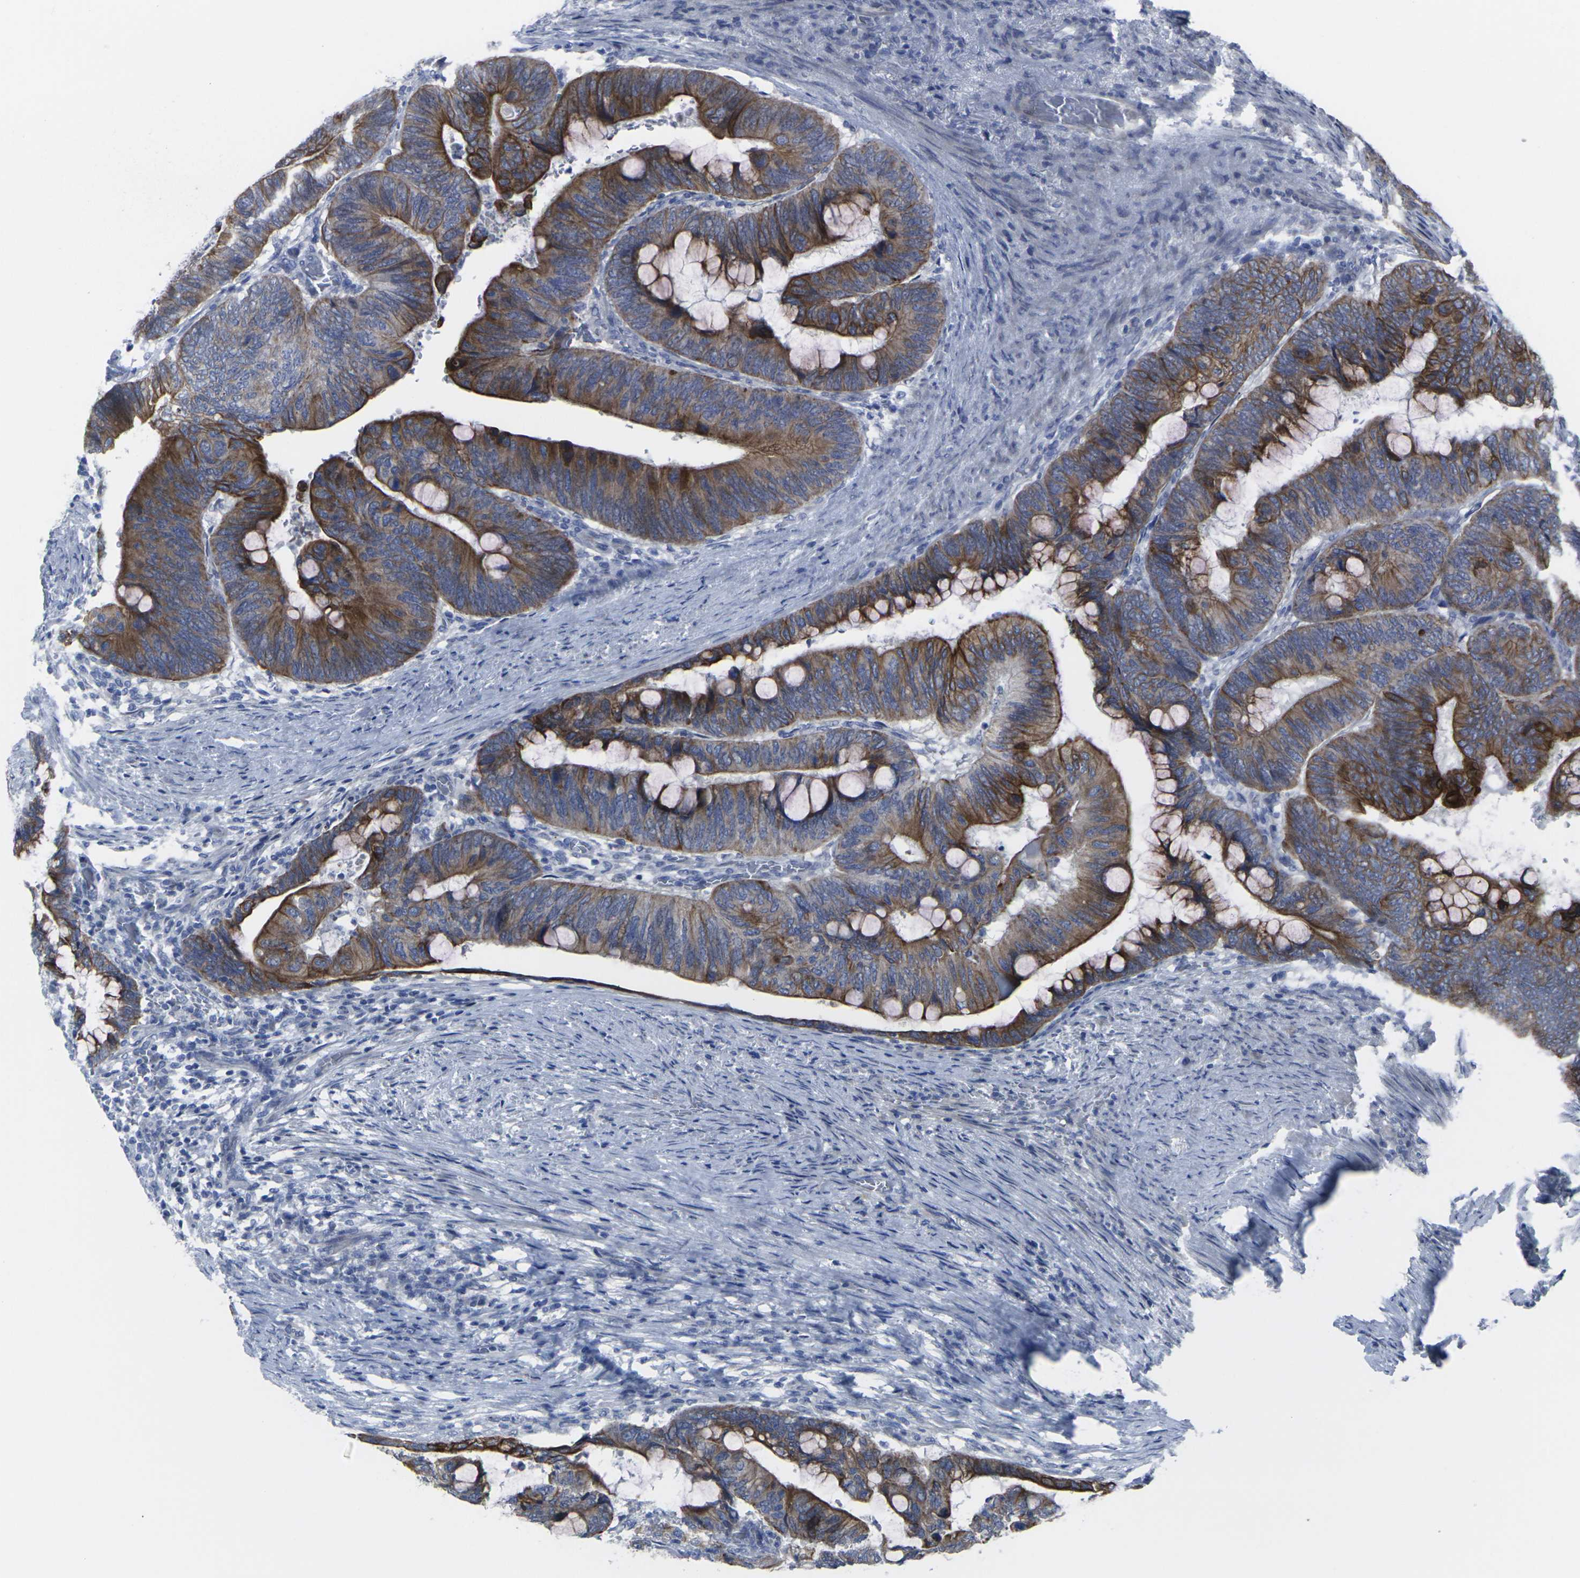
{"staining": {"intensity": "strong", "quantity": ">75%", "location": "cytoplasmic/membranous"}, "tissue": "colorectal cancer", "cell_type": "Tumor cells", "image_type": "cancer", "snomed": [{"axis": "morphology", "description": "Normal tissue, NOS"}, {"axis": "morphology", "description": "Adenocarcinoma, NOS"}, {"axis": "topography", "description": "Rectum"}, {"axis": "topography", "description": "Peripheral nerve tissue"}], "caption": "Colorectal adenocarcinoma stained with DAB (3,3'-diaminobenzidine) immunohistochemistry reveals high levels of strong cytoplasmic/membranous expression in approximately >75% of tumor cells.", "gene": "ANKRD46", "patient": {"sex": "male", "age": 92}}